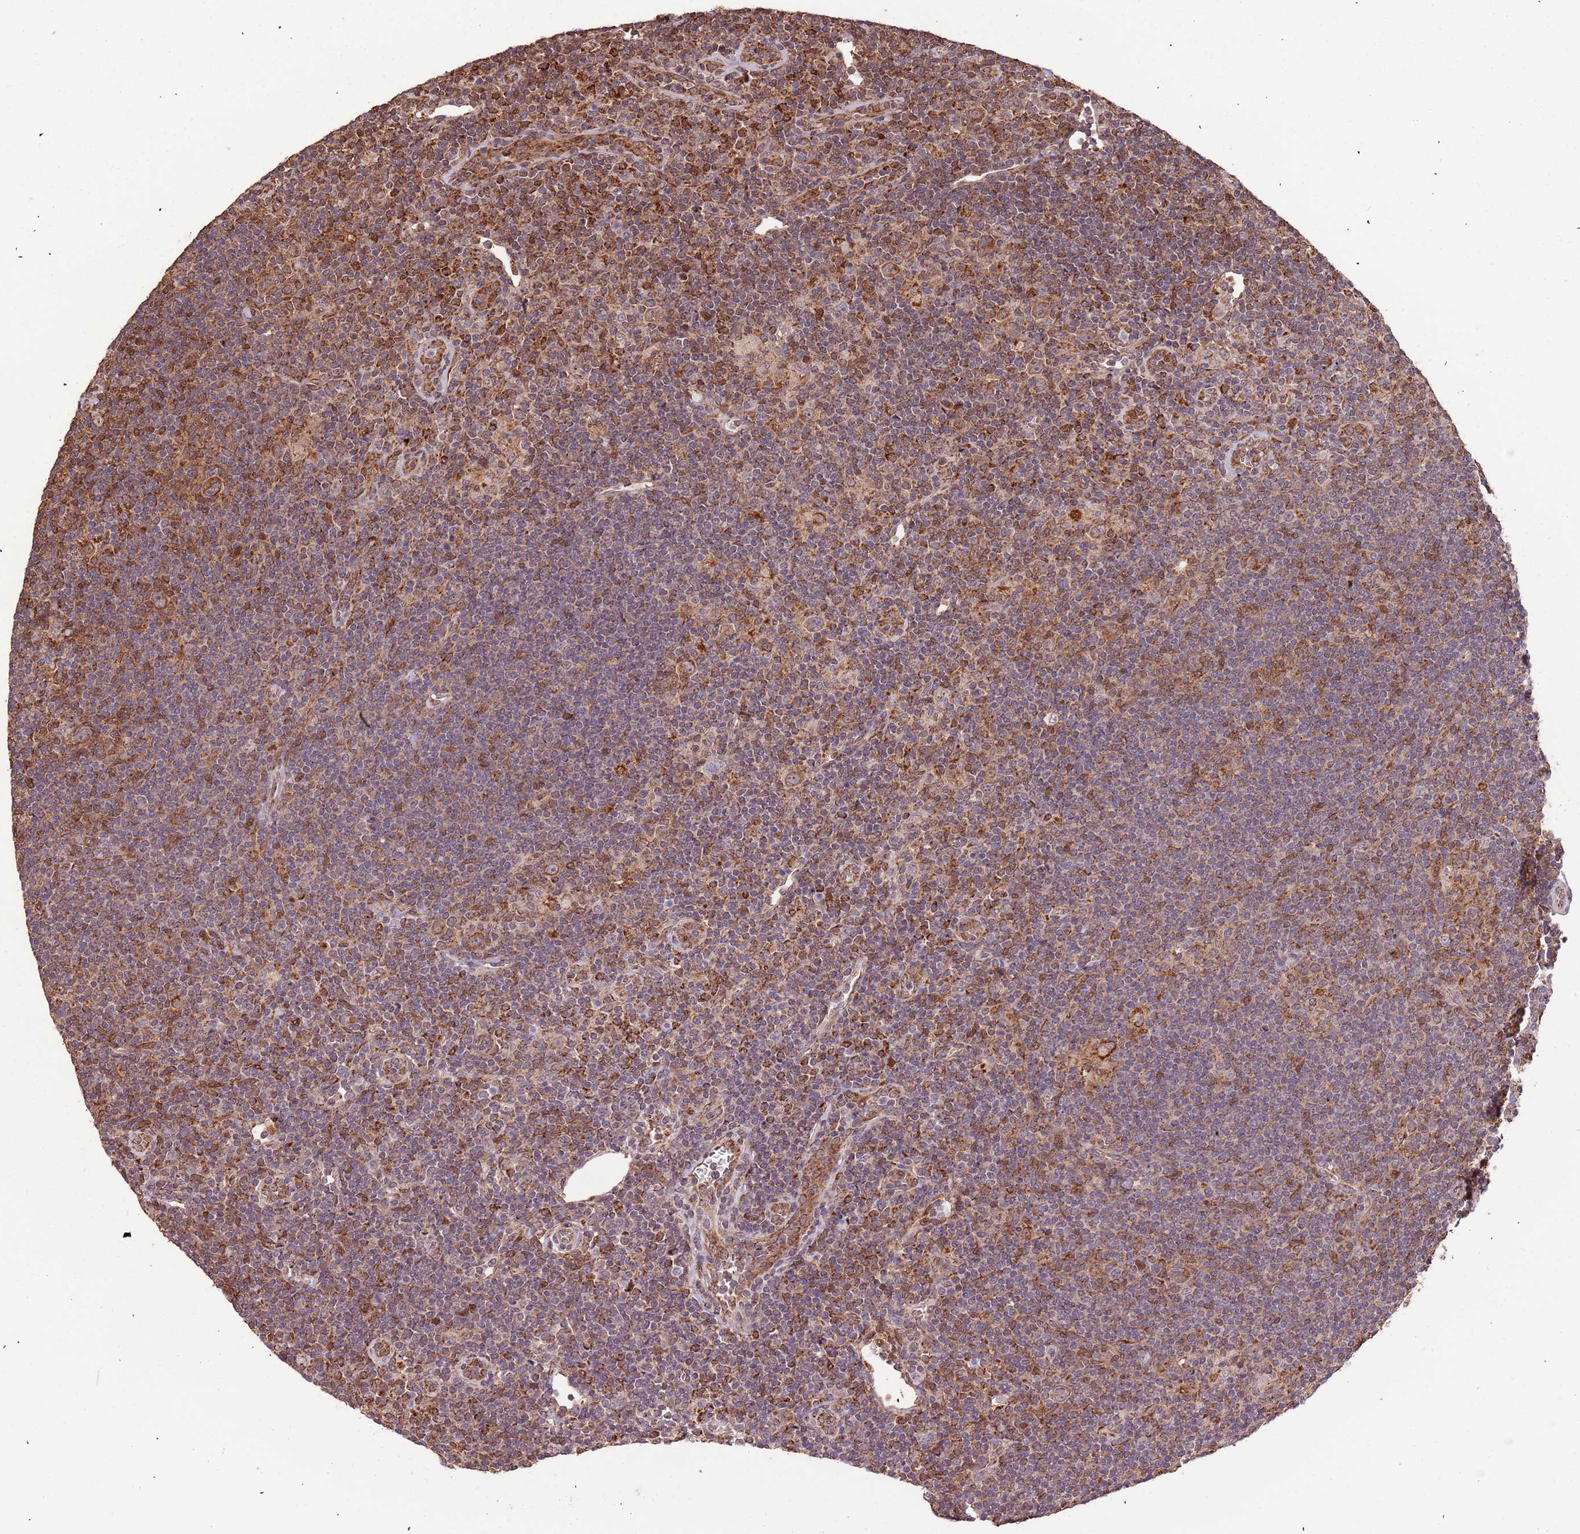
{"staining": {"intensity": "moderate", "quantity": ">75%", "location": "cytoplasmic/membranous"}, "tissue": "lymphoma", "cell_type": "Tumor cells", "image_type": "cancer", "snomed": [{"axis": "morphology", "description": "Hodgkin's disease, NOS"}, {"axis": "topography", "description": "Lymph node"}], "caption": "IHC histopathology image of human Hodgkin's disease stained for a protein (brown), which demonstrates medium levels of moderate cytoplasmic/membranous staining in approximately >75% of tumor cells.", "gene": "IL17RD", "patient": {"sex": "female", "age": 57}}